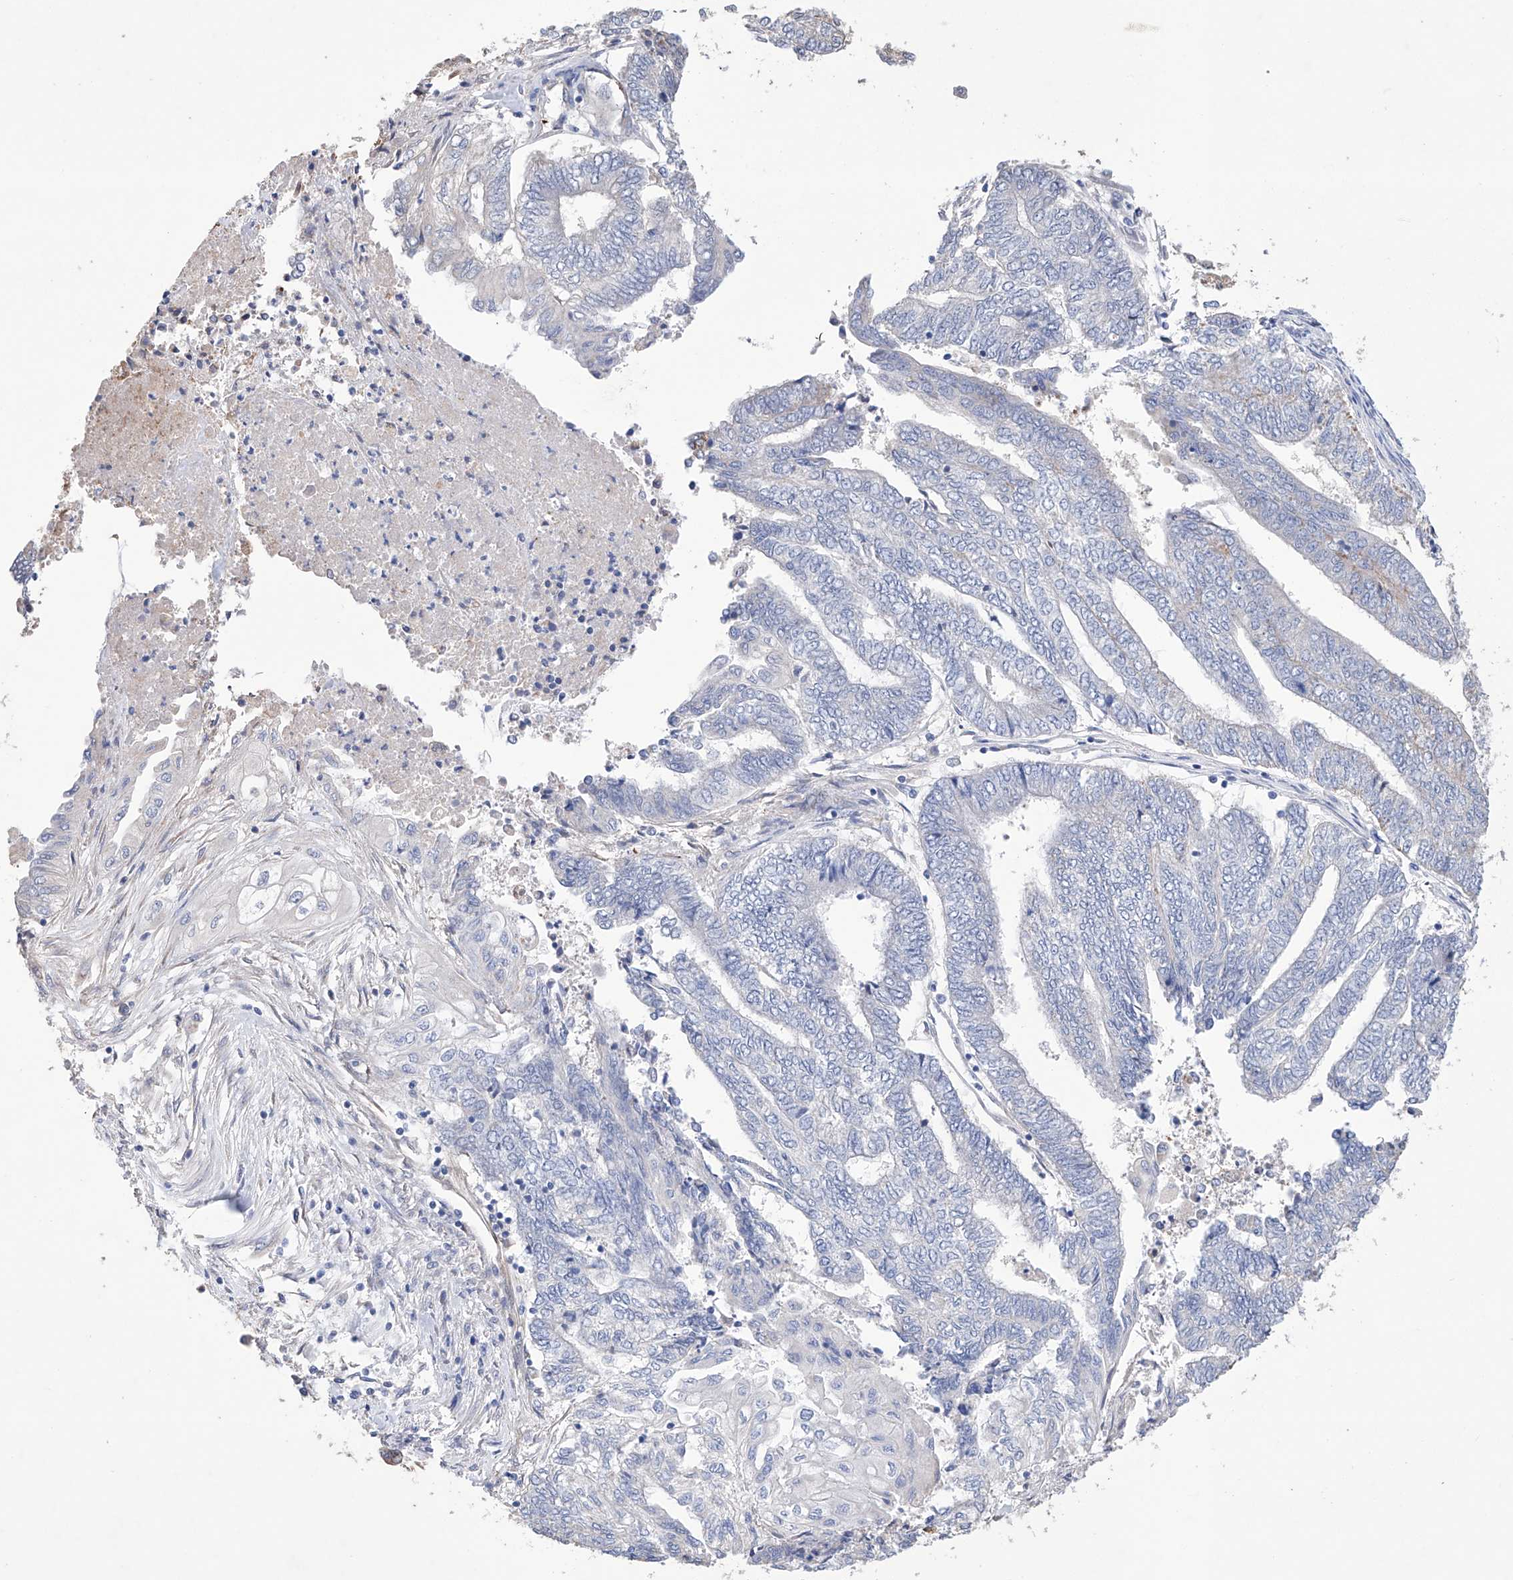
{"staining": {"intensity": "negative", "quantity": "none", "location": "none"}, "tissue": "endometrial cancer", "cell_type": "Tumor cells", "image_type": "cancer", "snomed": [{"axis": "morphology", "description": "Adenocarcinoma, NOS"}, {"axis": "topography", "description": "Uterus"}, {"axis": "topography", "description": "Endometrium"}], "caption": "Tumor cells are negative for brown protein staining in adenocarcinoma (endometrial). The staining was performed using DAB to visualize the protein expression in brown, while the nuclei were stained in blue with hematoxylin (Magnification: 20x).", "gene": "AFG1L", "patient": {"sex": "female", "age": 70}}